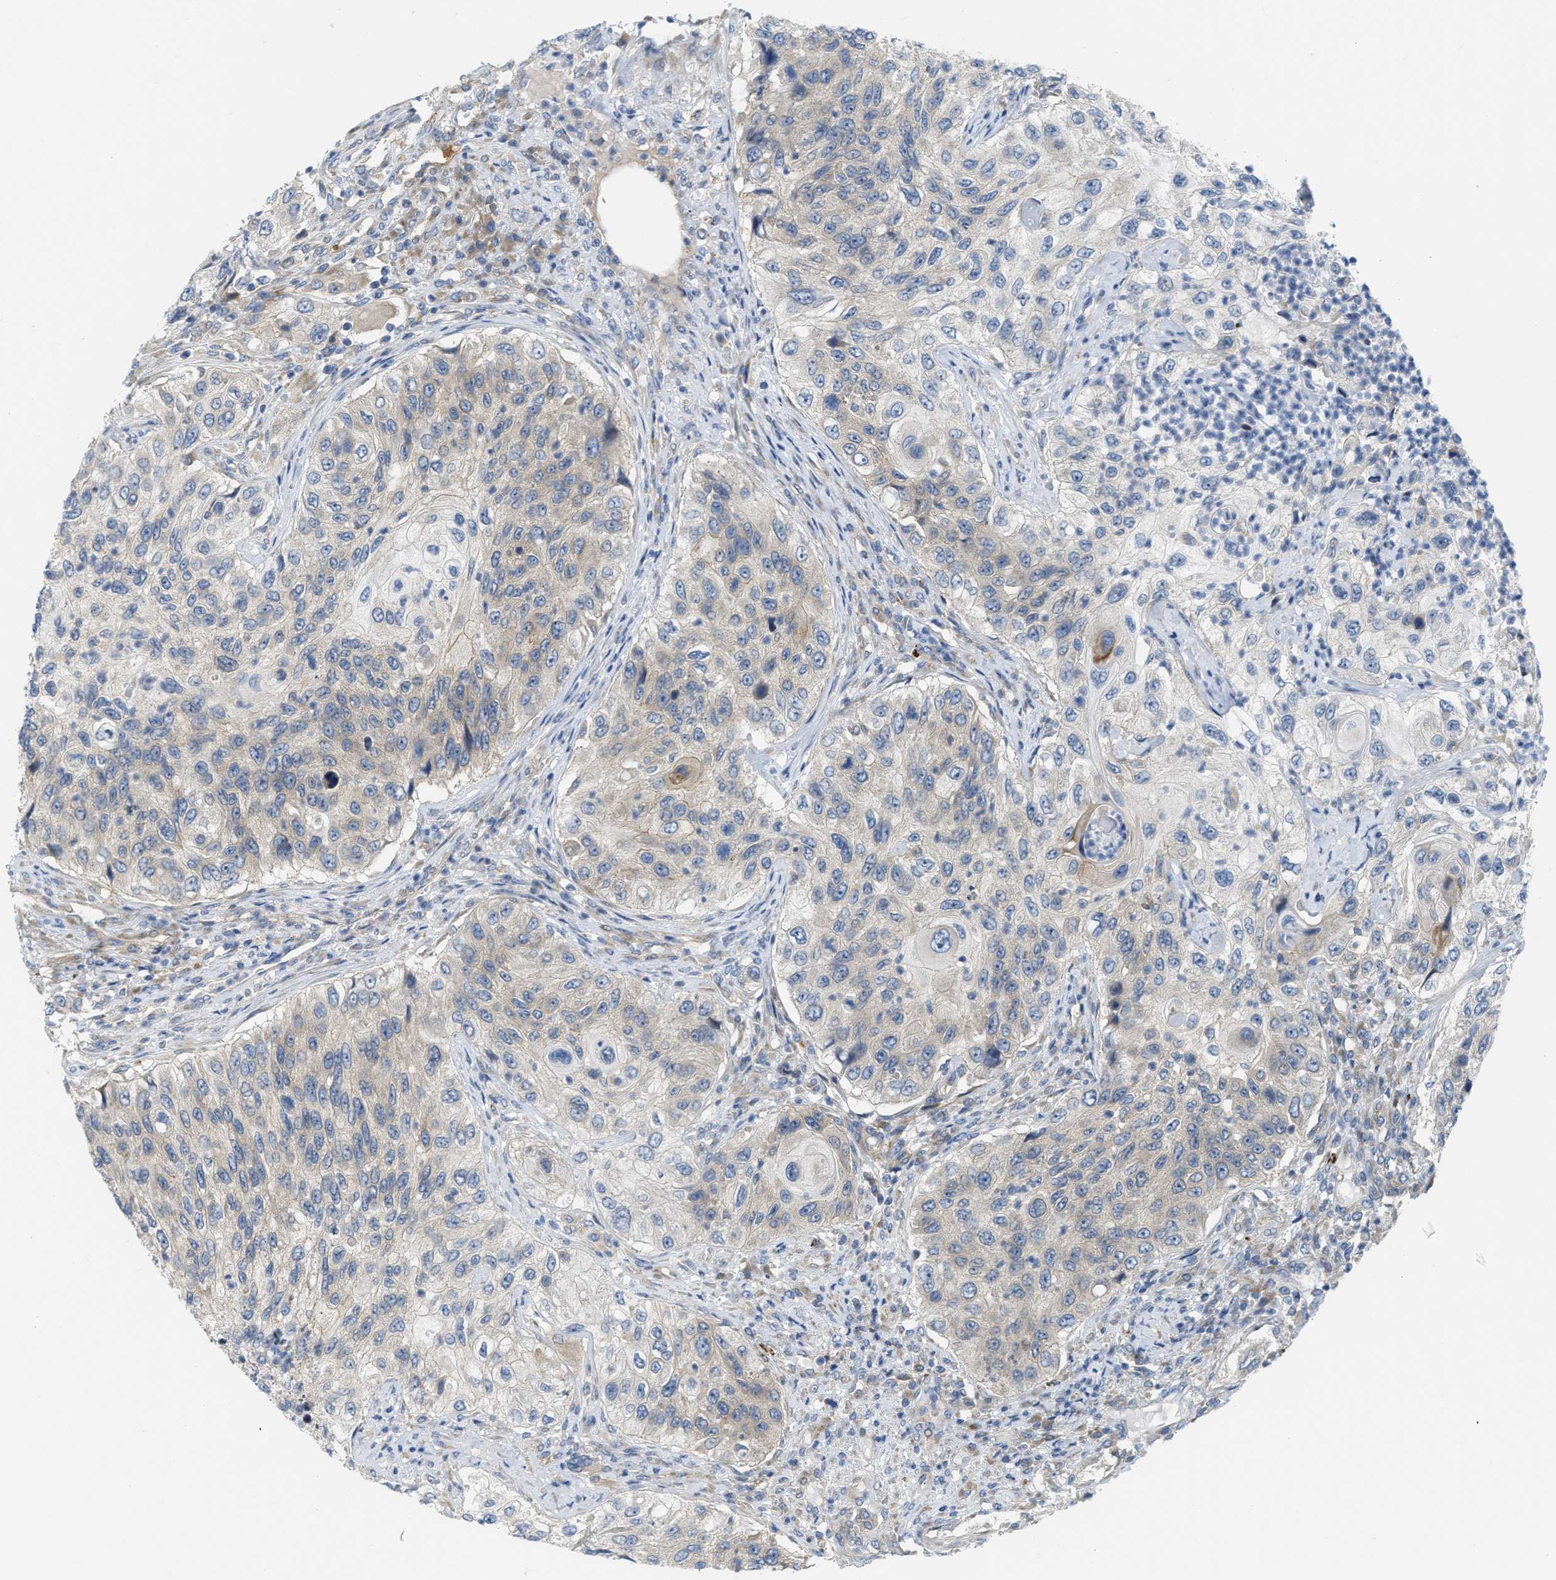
{"staining": {"intensity": "weak", "quantity": "<25%", "location": "cytoplasmic/membranous"}, "tissue": "urothelial cancer", "cell_type": "Tumor cells", "image_type": "cancer", "snomed": [{"axis": "morphology", "description": "Urothelial carcinoma, High grade"}, {"axis": "topography", "description": "Urinary bladder"}], "caption": "A high-resolution micrograph shows immunohistochemistry staining of urothelial cancer, which displays no significant positivity in tumor cells.", "gene": "KLHDC10", "patient": {"sex": "female", "age": 60}}